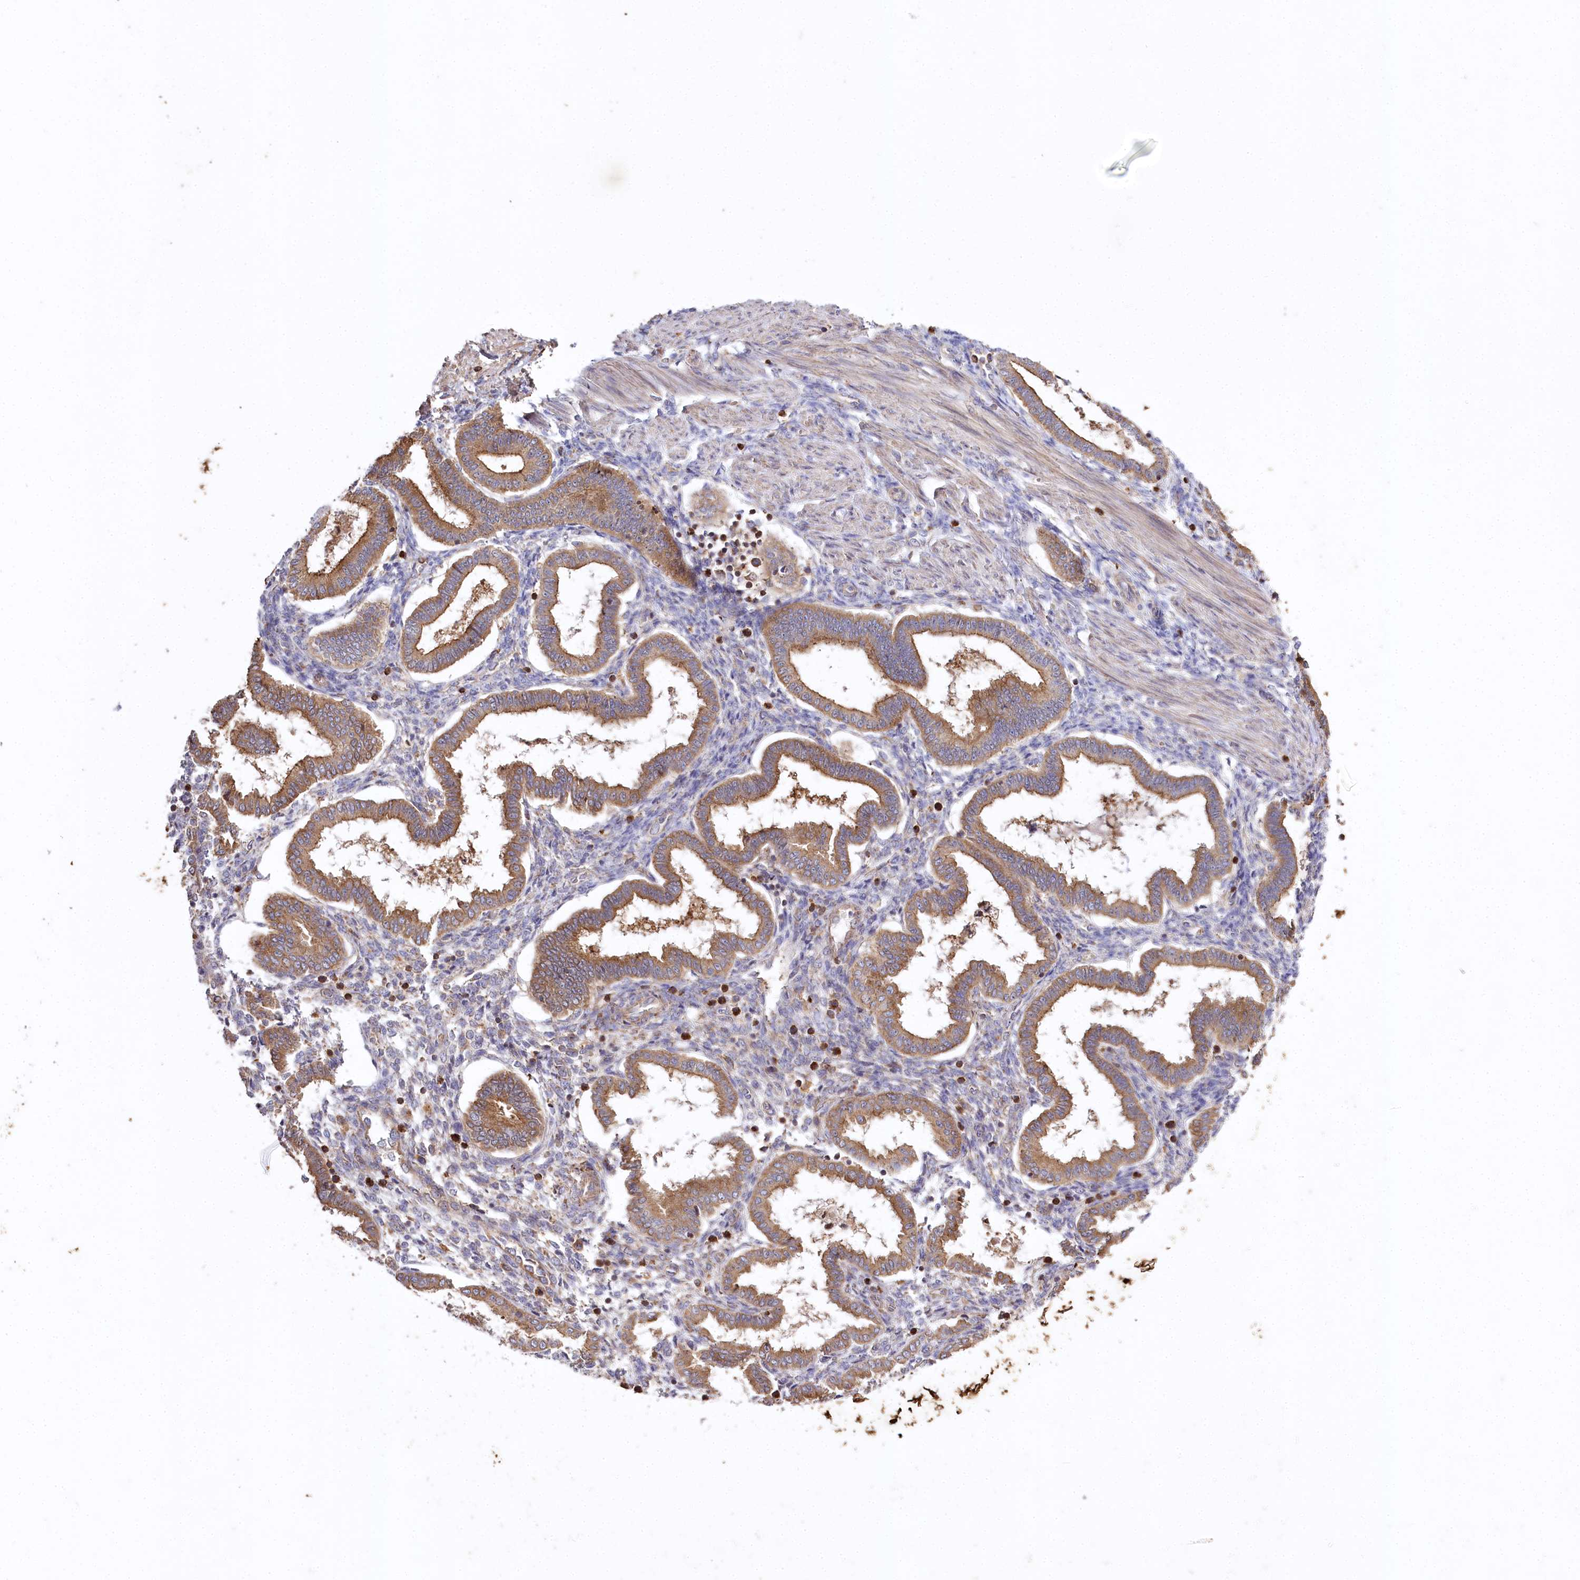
{"staining": {"intensity": "moderate", "quantity": "<25%", "location": "cytoplasmic/membranous"}, "tissue": "endometrium", "cell_type": "Cells in endometrial stroma", "image_type": "normal", "snomed": [{"axis": "morphology", "description": "Normal tissue, NOS"}, {"axis": "topography", "description": "Endometrium"}], "caption": "An image showing moderate cytoplasmic/membranous expression in approximately <25% of cells in endometrial stroma in normal endometrium, as visualized by brown immunohistochemical staining.", "gene": "CARD19", "patient": {"sex": "female", "age": 25}}